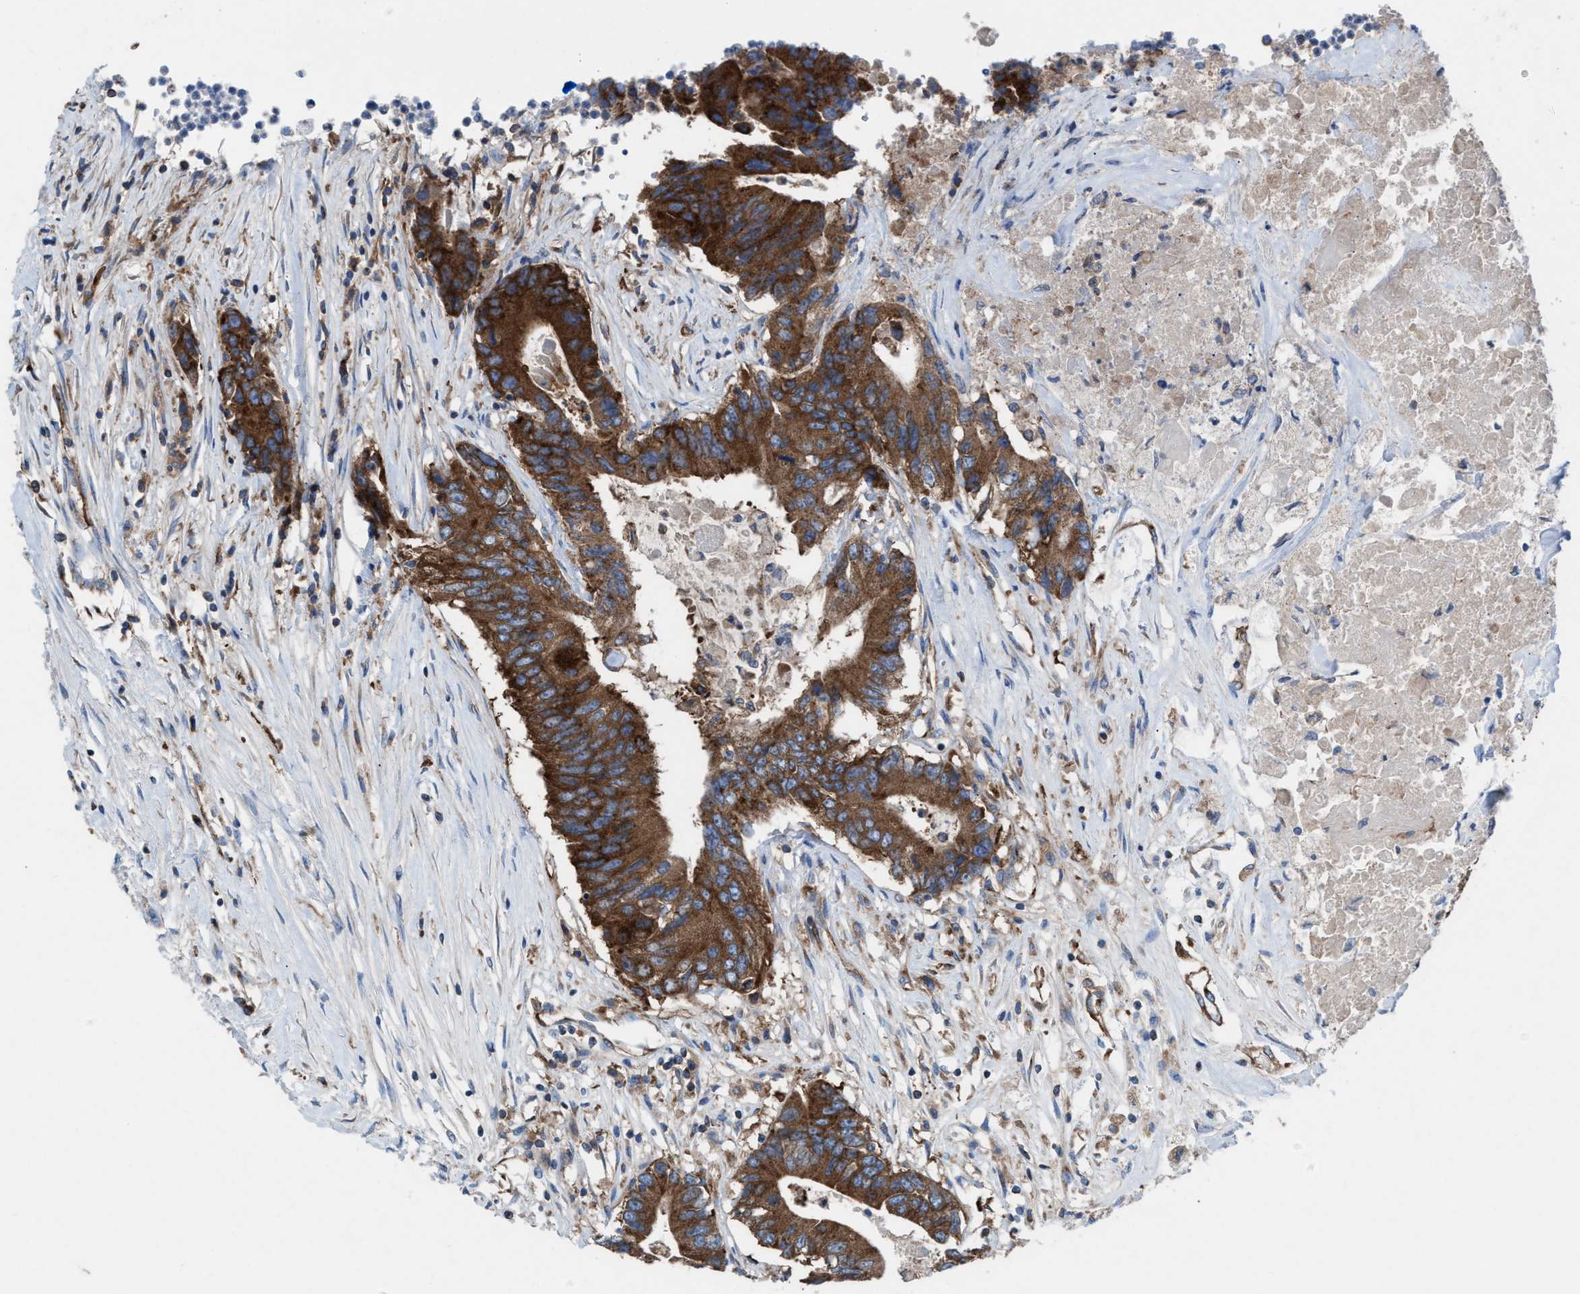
{"staining": {"intensity": "strong", "quantity": ">75%", "location": "cytoplasmic/membranous"}, "tissue": "colorectal cancer", "cell_type": "Tumor cells", "image_type": "cancer", "snomed": [{"axis": "morphology", "description": "Adenocarcinoma, NOS"}, {"axis": "topography", "description": "Colon"}], "caption": "Protein analysis of colorectal adenocarcinoma tissue demonstrates strong cytoplasmic/membranous positivity in approximately >75% of tumor cells.", "gene": "NYAP1", "patient": {"sex": "female", "age": 77}}